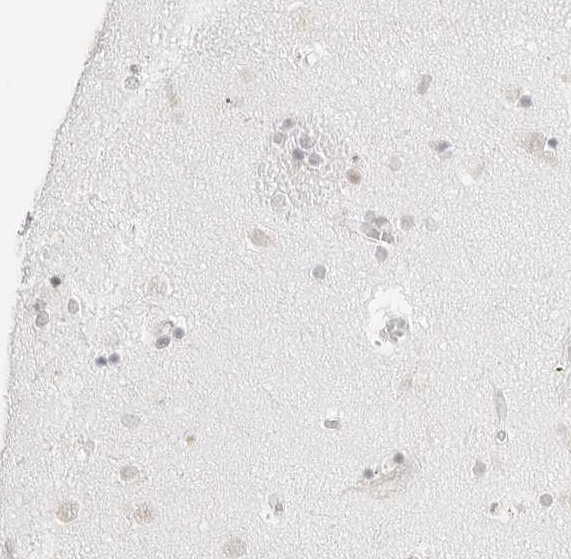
{"staining": {"intensity": "negative", "quantity": "none", "location": "none"}, "tissue": "caudate", "cell_type": "Glial cells", "image_type": "normal", "snomed": [{"axis": "morphology", "description": "Normal tissue, NOS"}, {"axis": "topography", "description": "Lateral ventricle wall"}], "caption": "IHC photomicrograph of unremarkable human caudate stained for a protein (brown), which exhibits no positivity in glial cells. (Stains: DAB IHC with hematoxylin counter stain, Microscopy: brightfield microscopy at high magnification).", "gene": "FBLN5", "patient": {"sex": "male", "age": 70}}